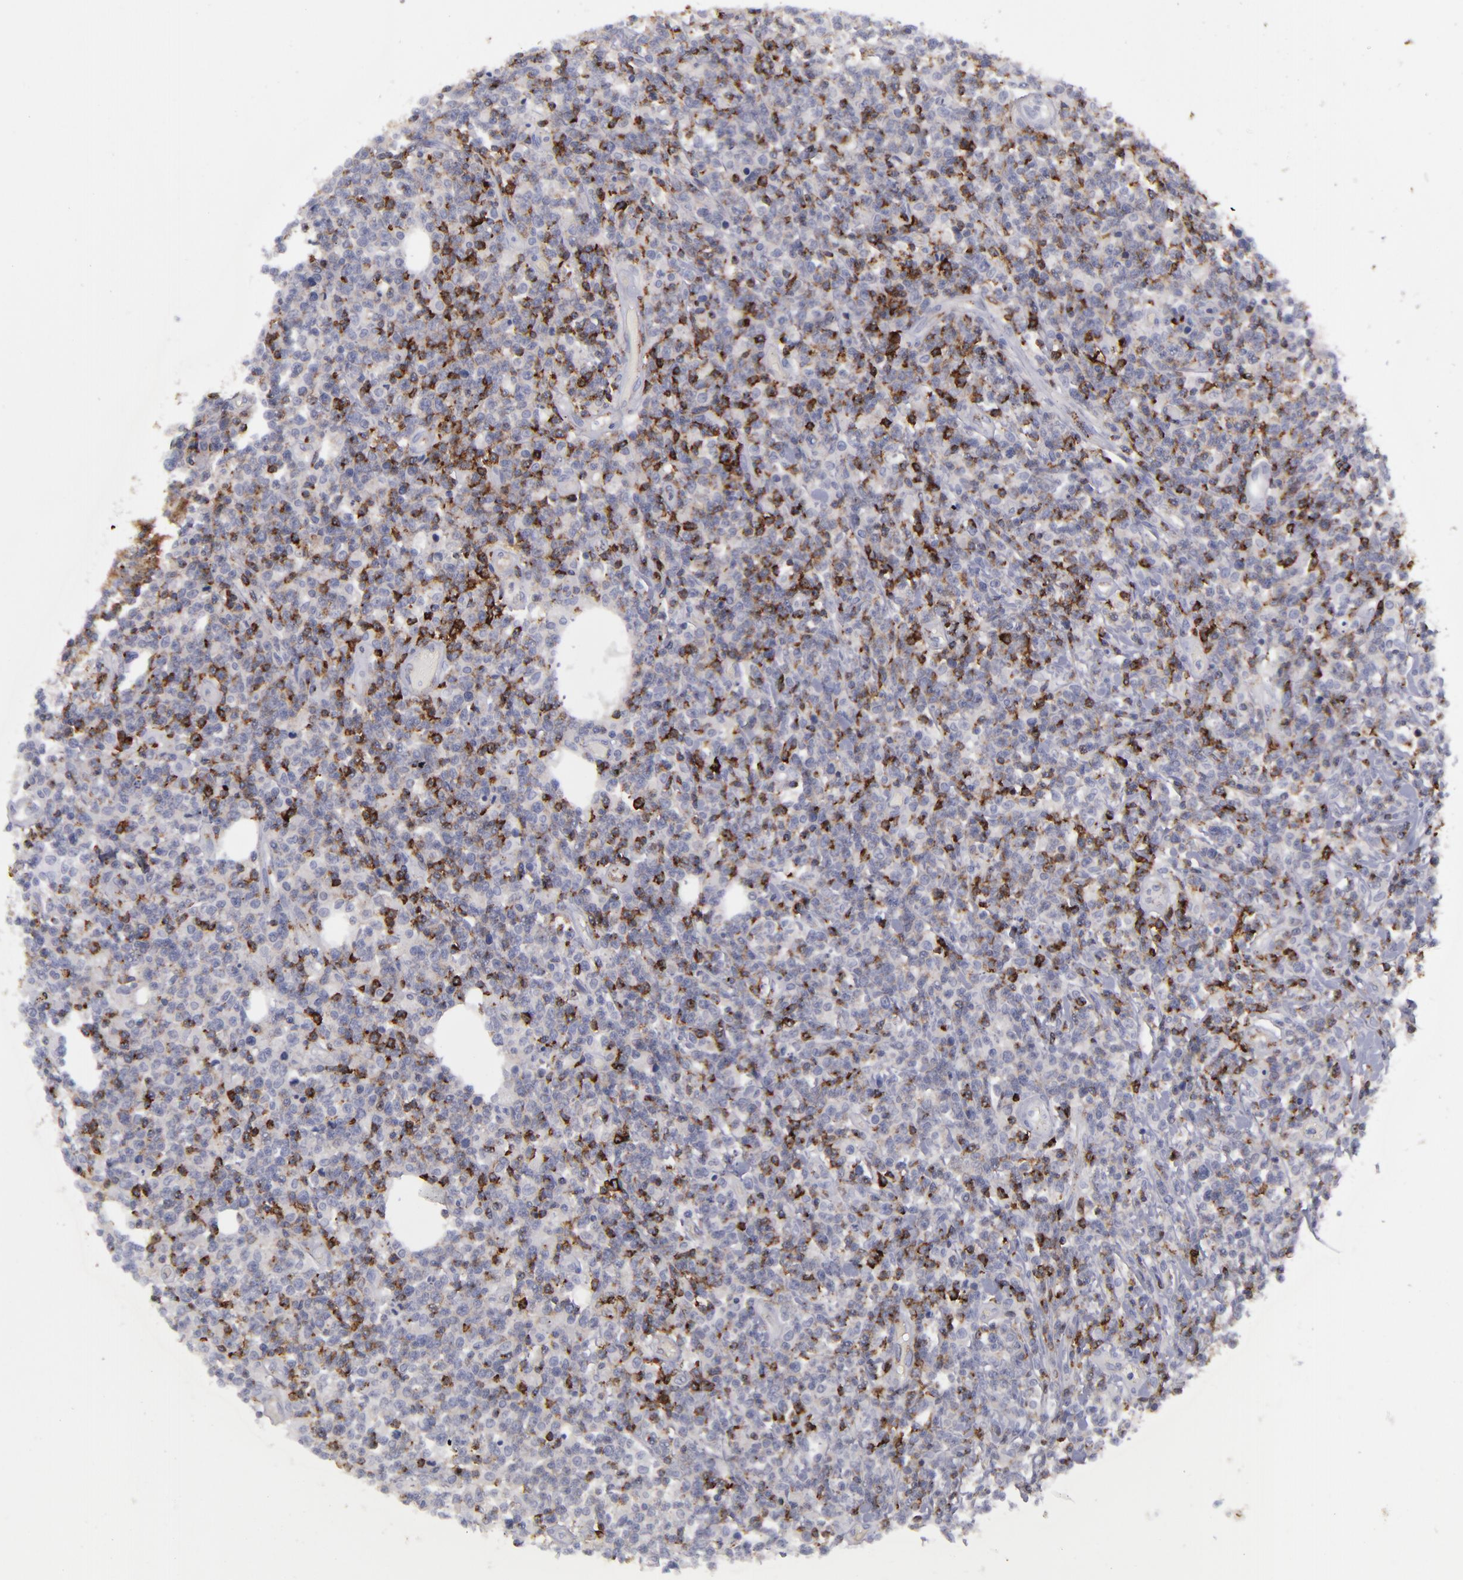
{"staining": {"intensity": "negative", "quantity": "none", "location": "none"}, "tissue": "lymphoma", "cell_type": "Tumor cells", "image_type": "cancer", "snomed": [{"axis": "morphology", "description": "Malignant lymphoma, non-Hodgkin's type, High grade"}, {"axis": "topography", "description": "Colon"}], "caption": "Histopathology image shows no protein staining in tumor cells of high-grade malignant lymphoma, non-Hodgkin's type tissue.", "gene": "CD27", "patient": {"sex": "male", "age": 82}}